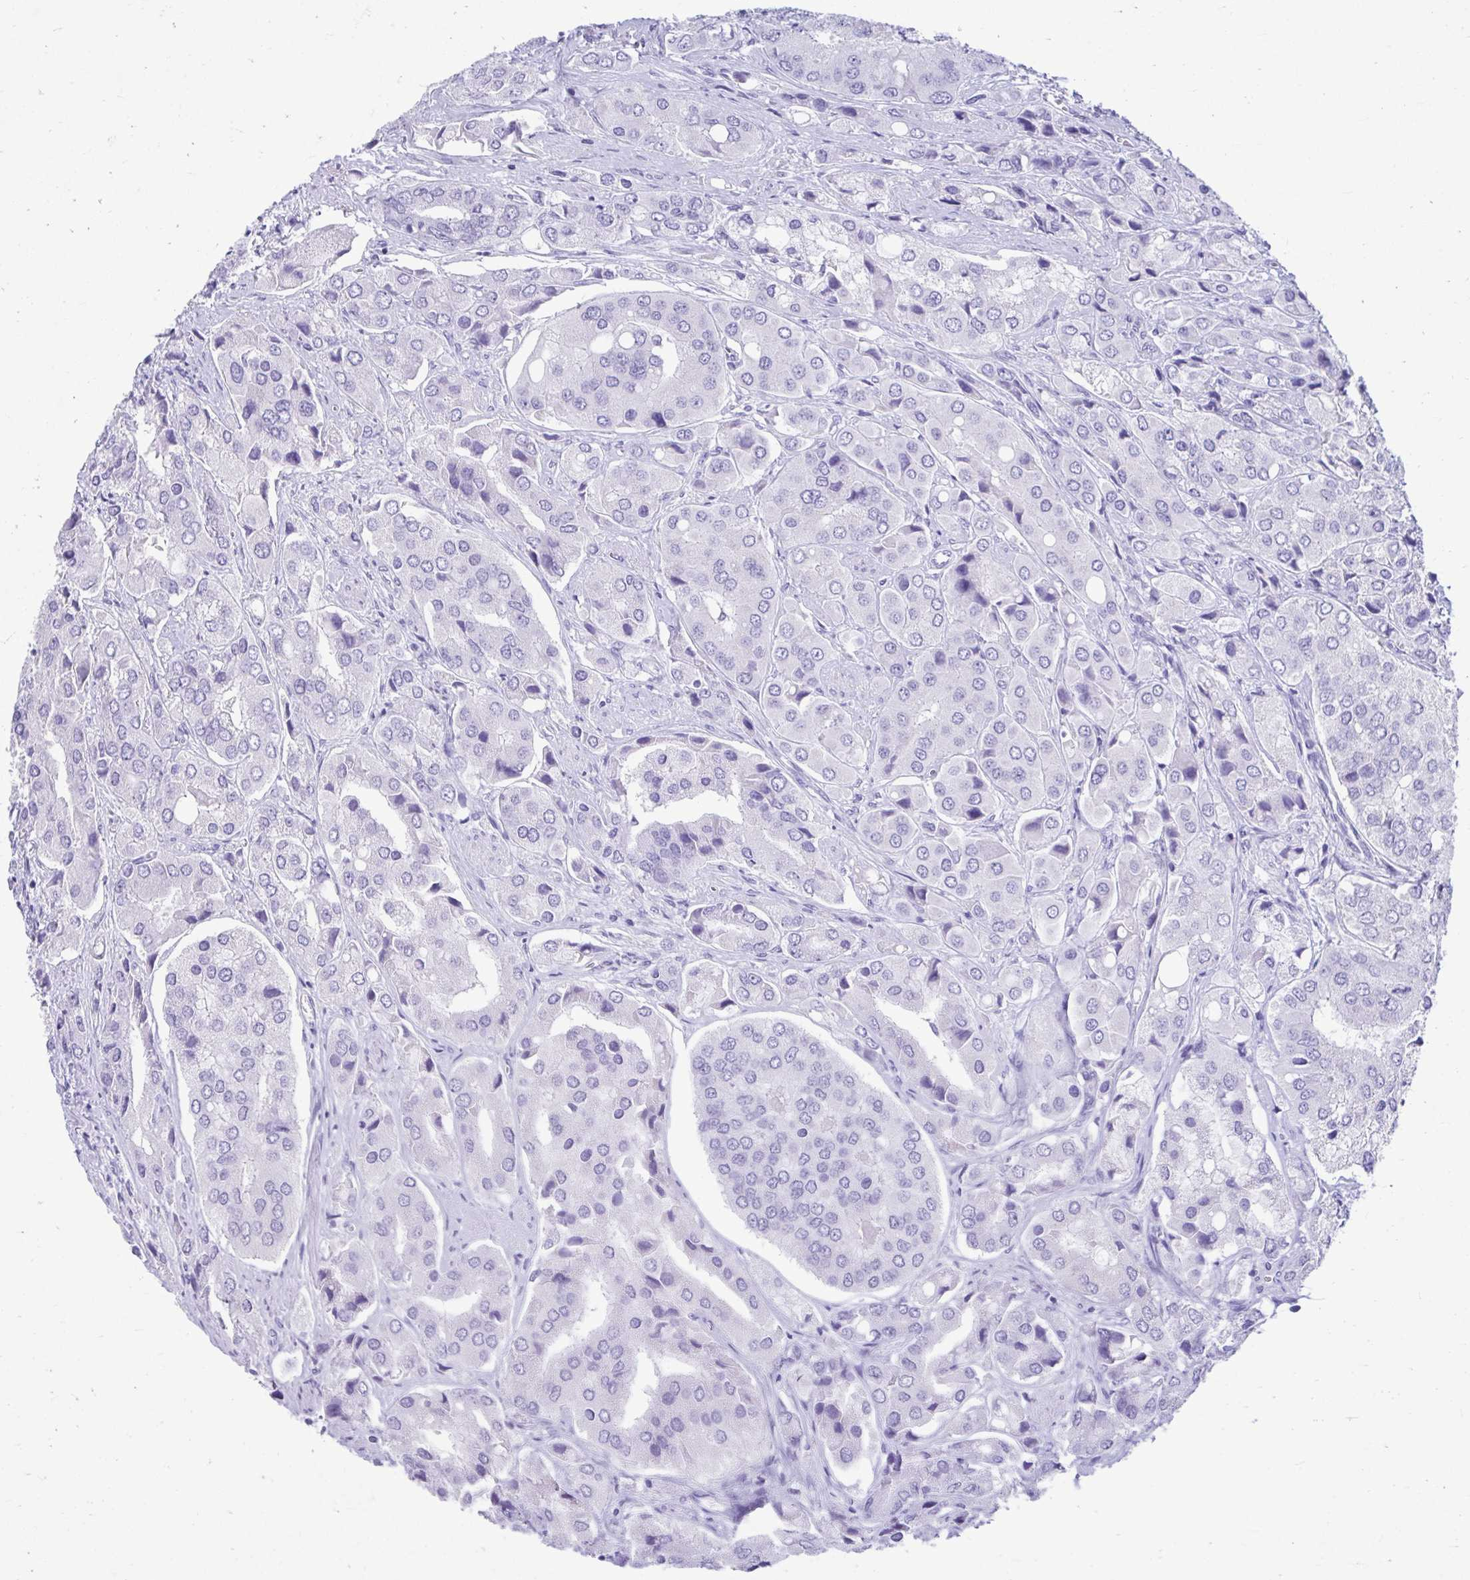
{"staining": {"intensity": "negative", "quantity": "none", "location": "none"}, "tissue": "prostate cancer", "cell_type": "Tumor cells", "image_type": "cancer", "snomed": [{"axis": "morphology", "description": "Adenocarcinoma, Low grade"}, {"axis": "topography", "description": "Prostate"}], "caption": "DAB (3,3'-diaminobenzidine) immunohistochemical staining of prostate cancer (low-grade adenocarcinoma) shows no significant staining in tumor cells.", "gene": "SMIM9", "patient": {"sex": "male", "age": 69}}